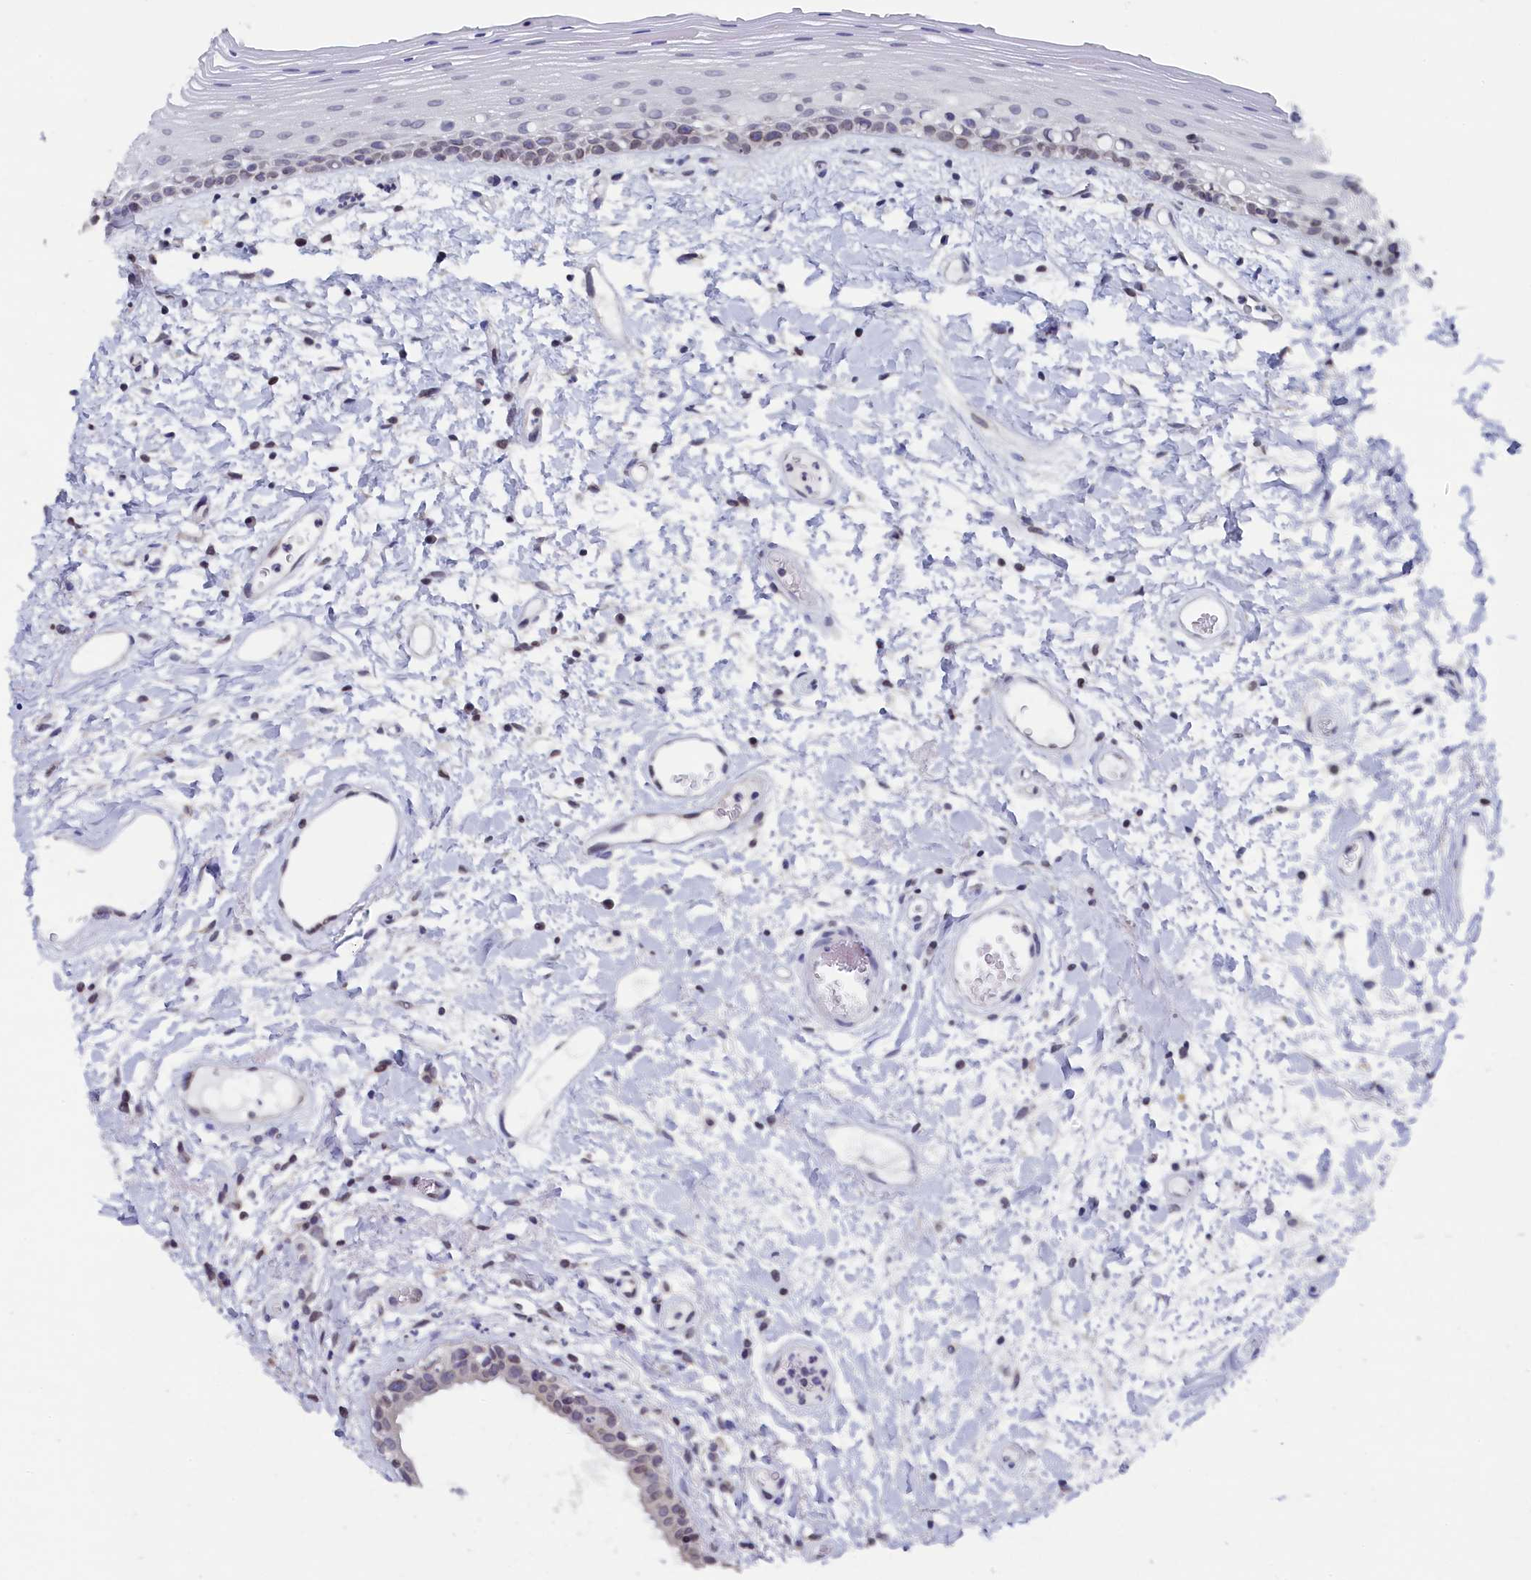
{"staining": {"intensity": "weak", "quantity": "<25%", "location": "nuclear"}, "tissue": "oral mucosa", "cell_type": "Squamous epithelial cells", "image_type": "normal", "snomed": [{"axis": "morphology", "description": "Normal tissue, NOS"}, {"axis": "topography", "description": "Oral tissue"}], "caption": "This is a micrograph of immunohistochemistry (IHC) staining of normal oral mucosa, which shows no staining in squamous epithelial cells. (Stains: DAB (3,3'-diaminobenzidine) immunohistochemistry (IHC) with hematoxylin counter stain, Microscopy: brightfield microscopy at high magnification).", "gene": "C11orf54", "patient": {"sex": "female", "age": 76}}